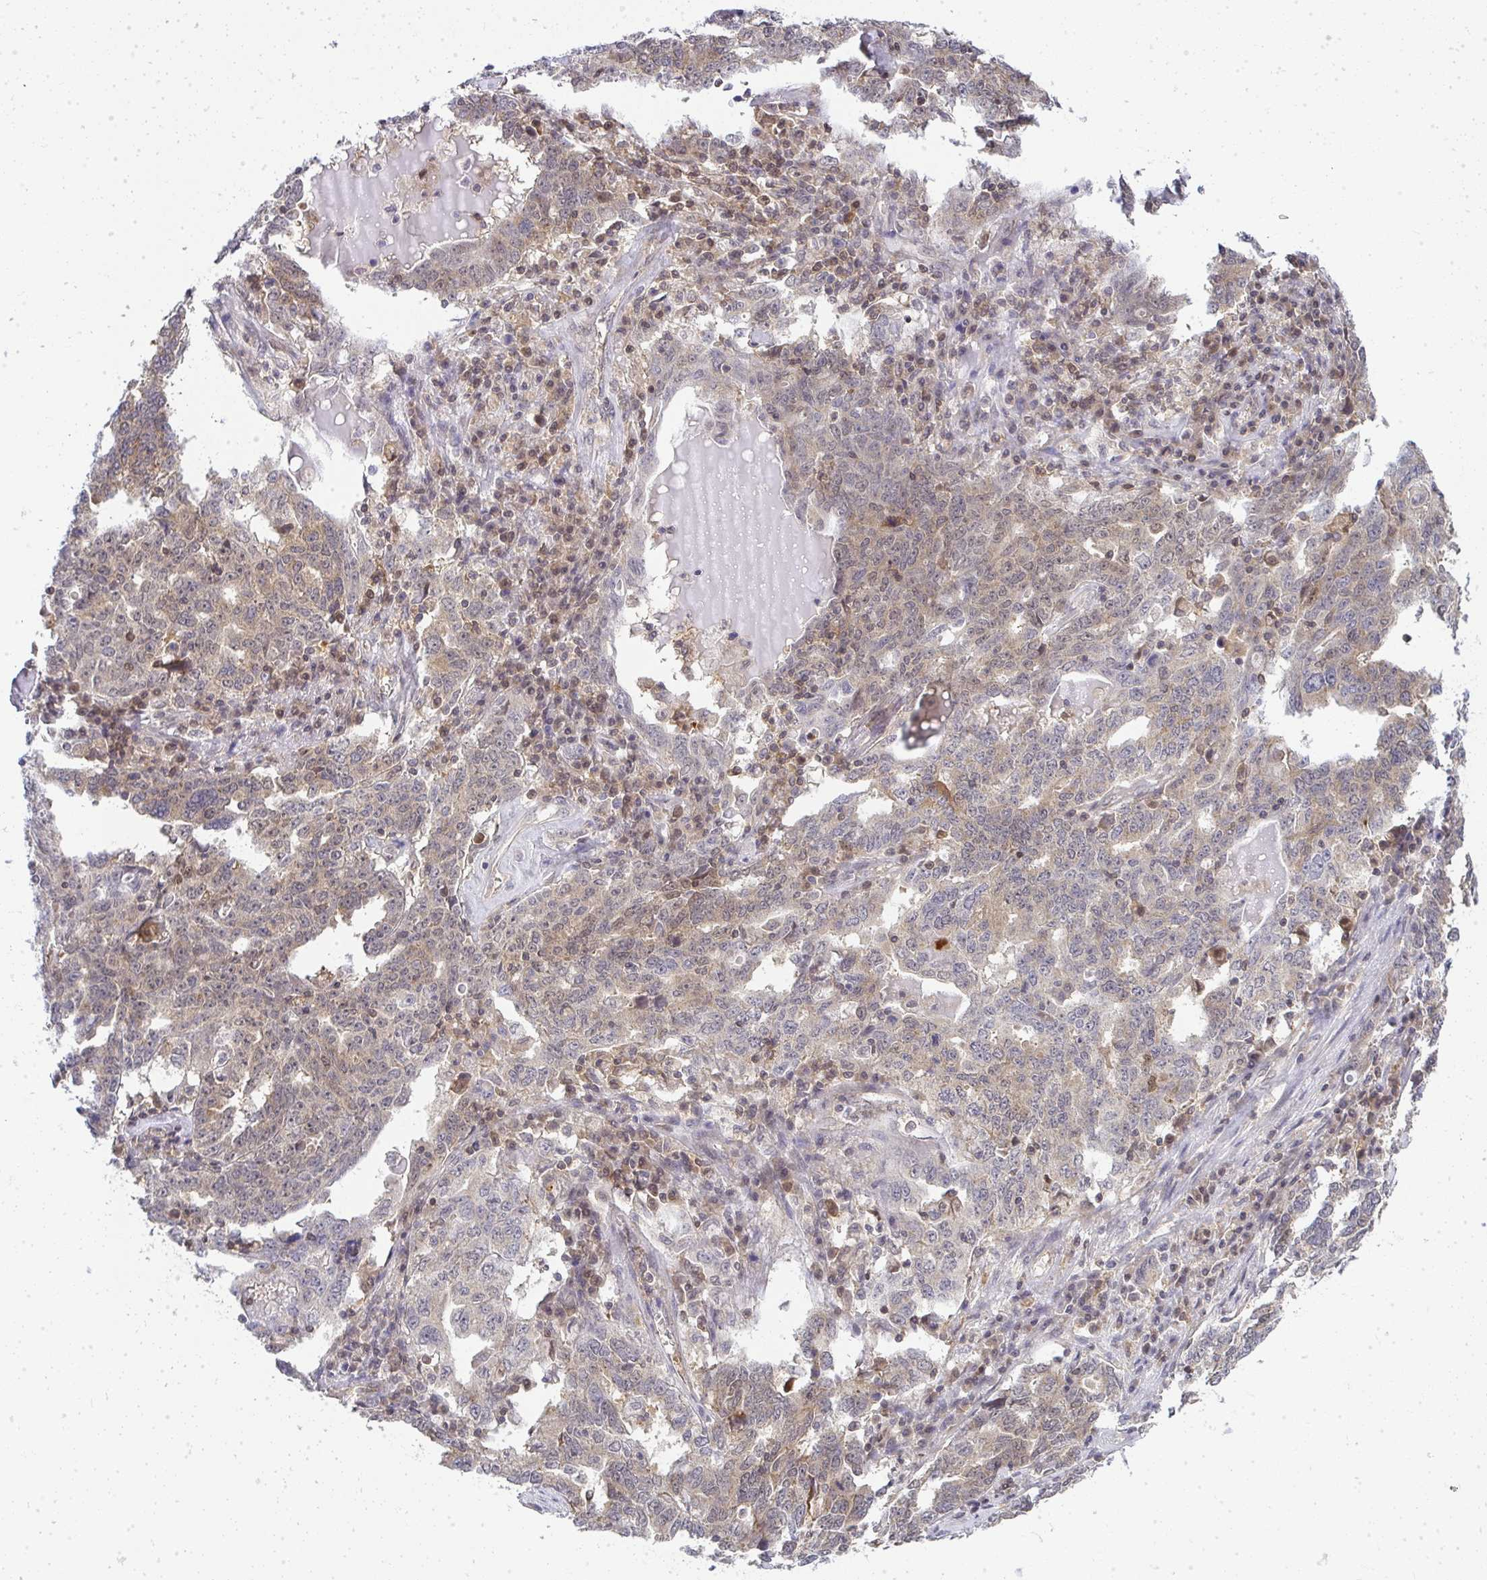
{"staining": {"intensity": "weak", "quantity": ">75%", "location": "cytoplasmic/membranous"}, "tissue": "ovarian cancer", "cell_type": "Tumor cells", "image_type": "cancer", "snomed": [{"axis": "morphology", "description": "Carcinoma, endometroid"}, {"axis": "topography", "description": "Ovary"}], "caption": "An IHC image of neoplastic tissue is shown. Protein staining in brown labels weak cytoplasmic/membranous positivity in ovarian cancer within tumor cells.", "gene": "HDHD2", "patient": {"sex": "female", "age": 62}}